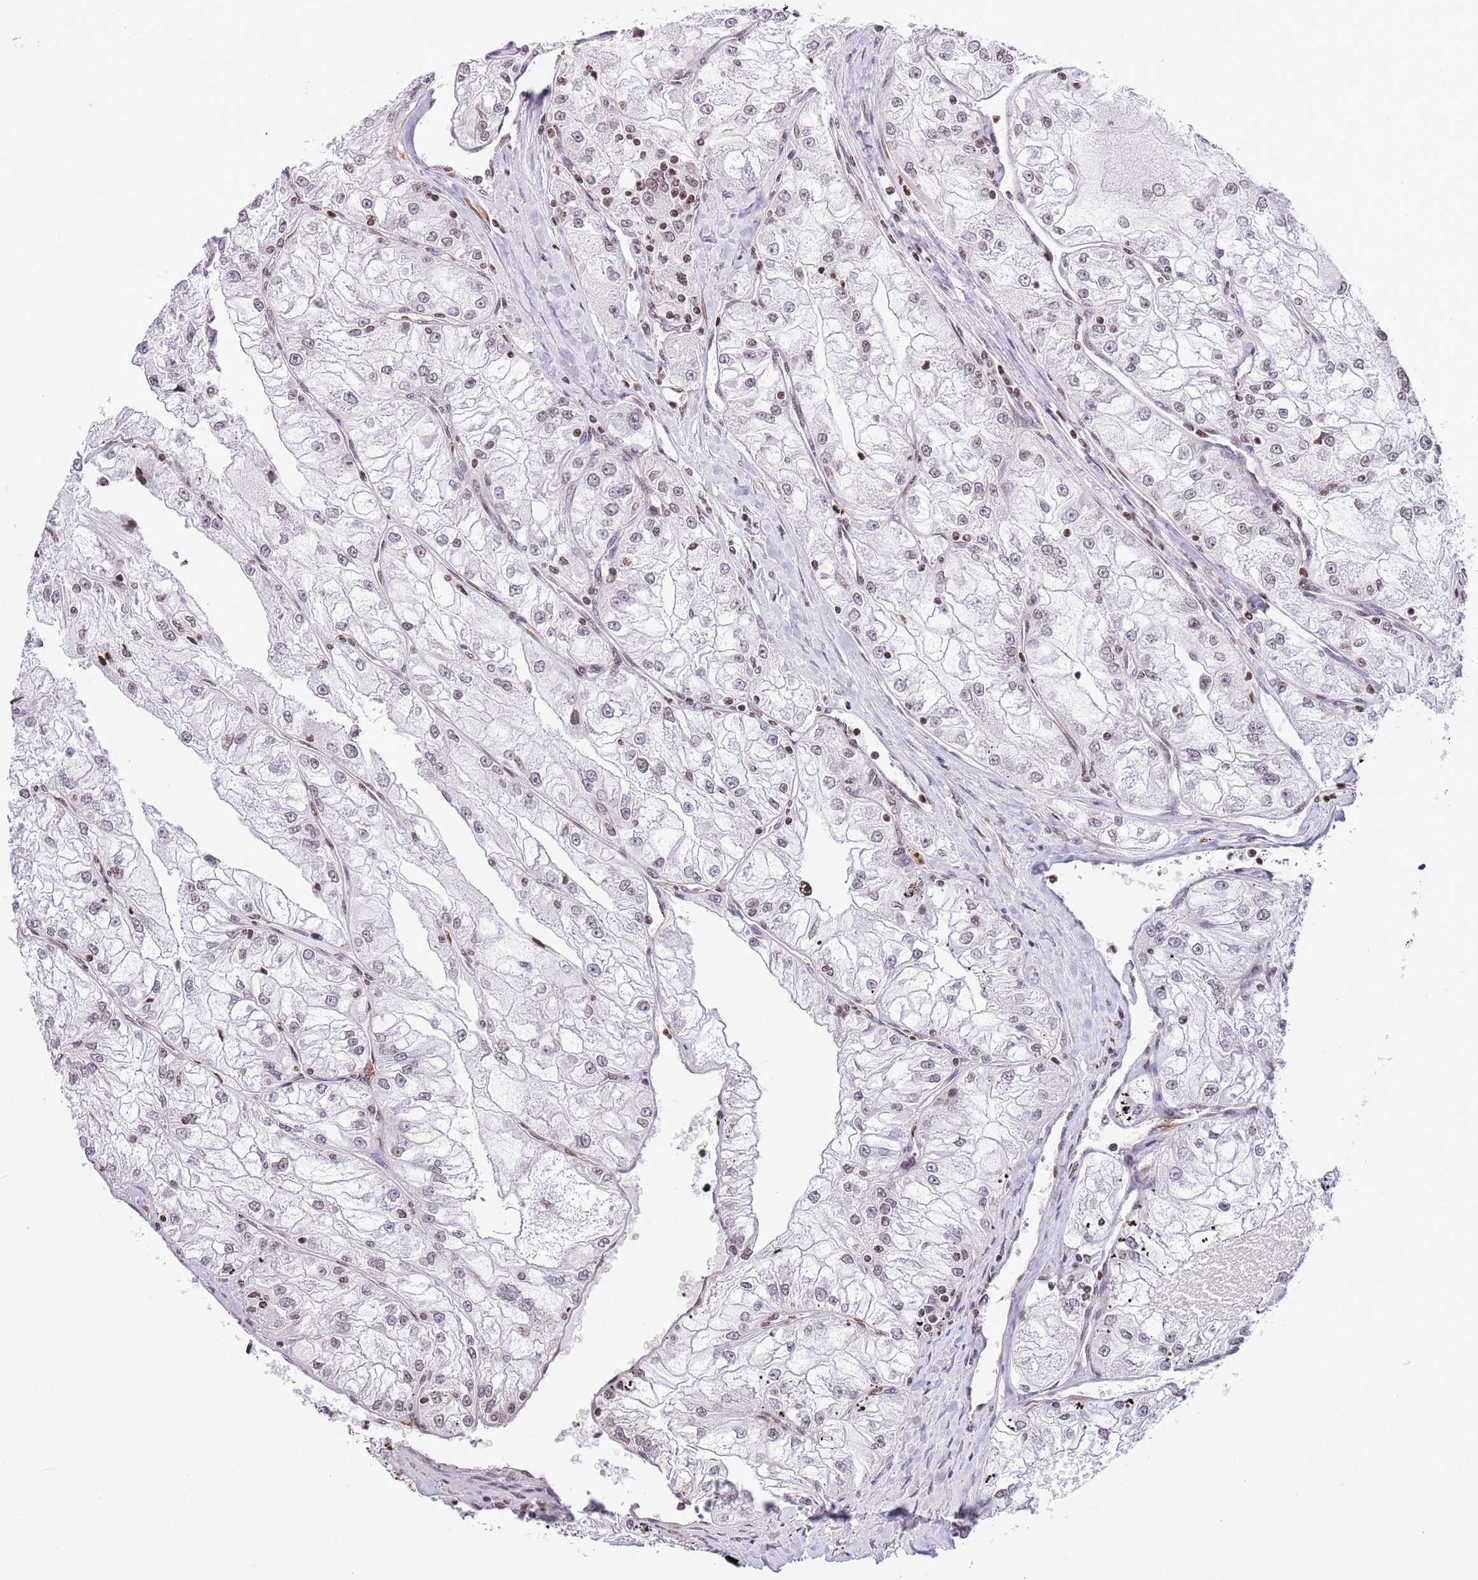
{"staining": {"intensity": "negative", "quantity": "none", "location": "none"}, "tissue": "renal cancer", "cell_type": "Tumor cells", "image_type": "cancer", "snomed": [{"axis": "morphology", "description": "Adenocarcinoma, NOS"}, {"axis": "topography", "description": "Kidney"}], "caption": "A micrograph of human renal cancer is negative for staining in tumor cells.", "gene": "NRIP1", "patient": {"sex": "female", "age": 72}}